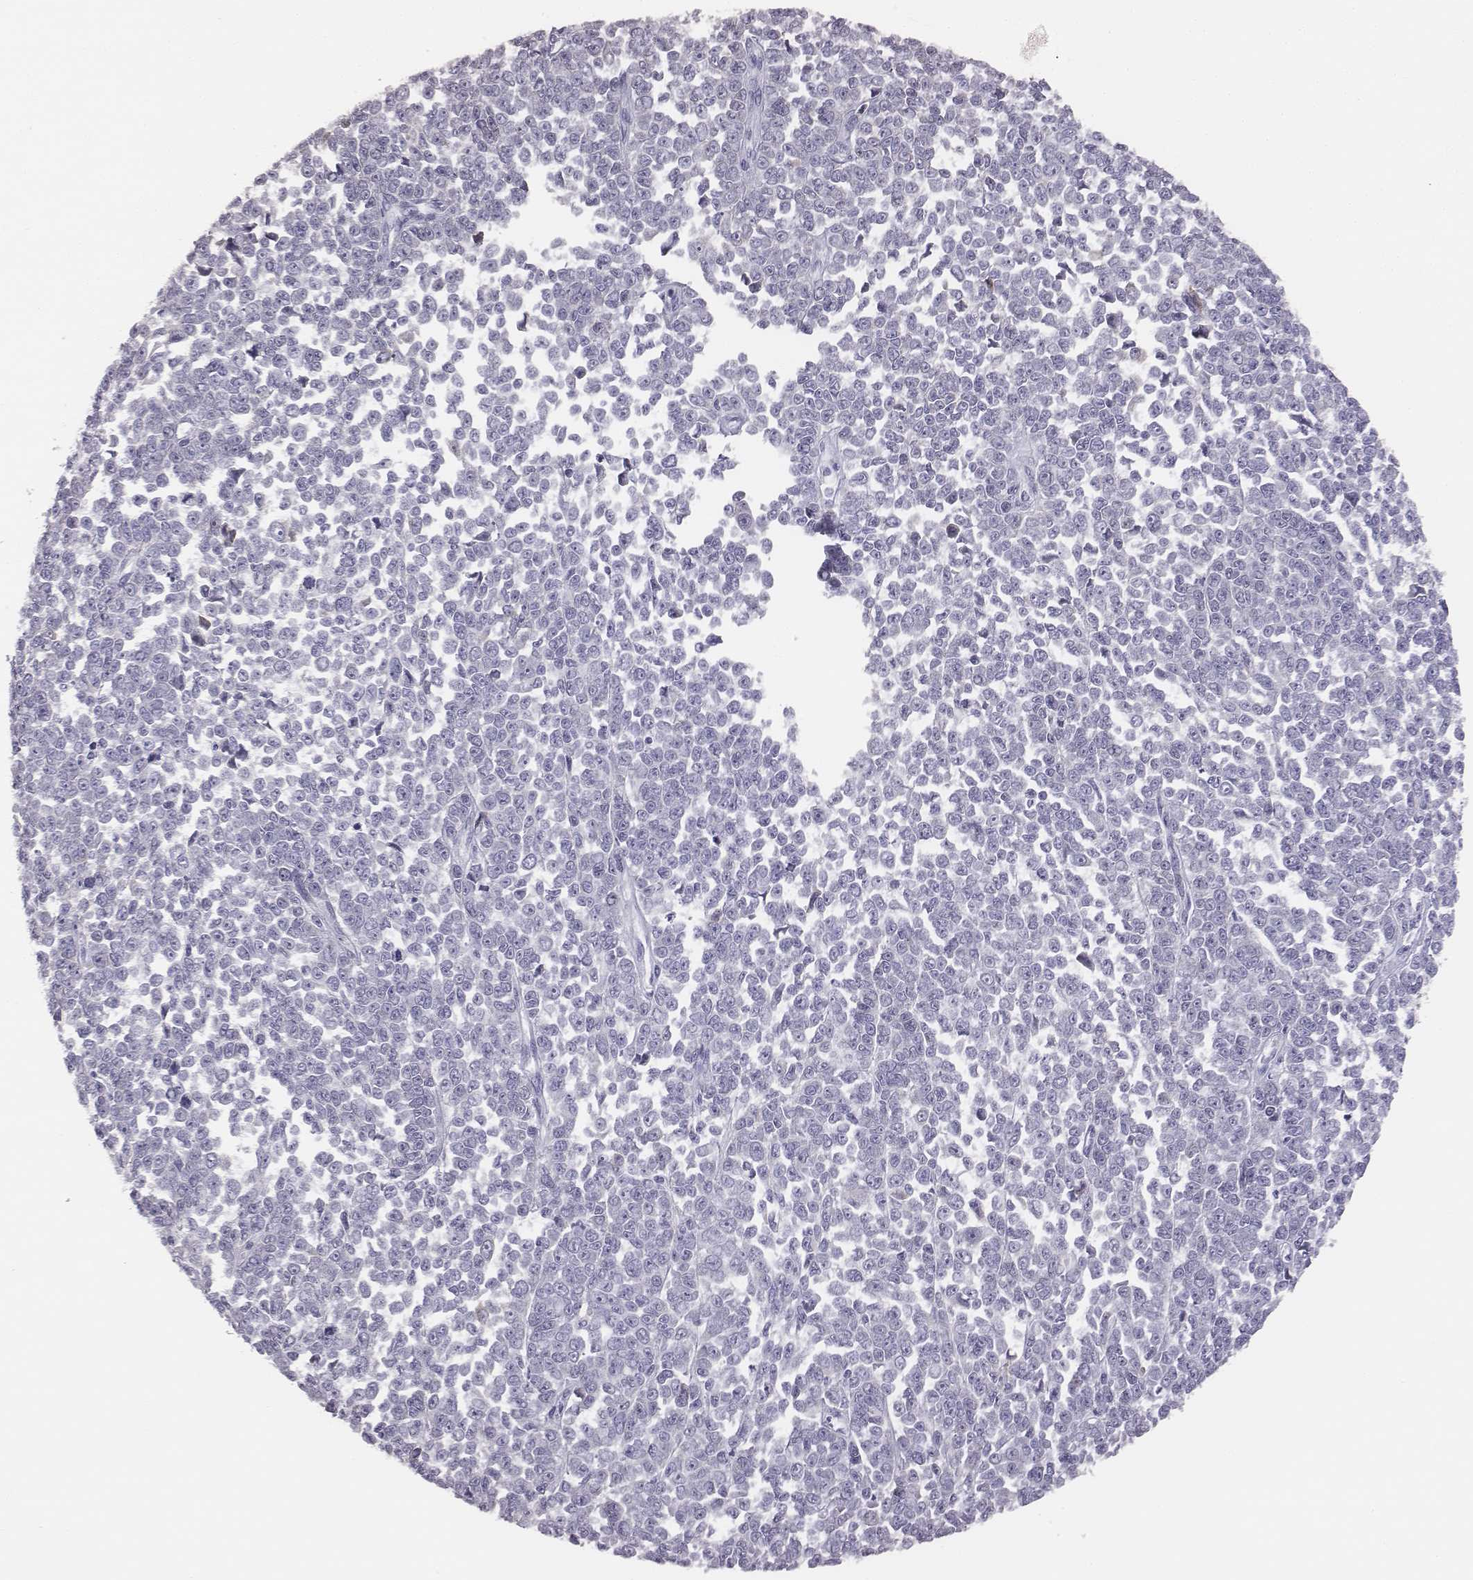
{"staining": {"intensity": "negative", "quantity": "none", "location": "none"}, "tissue": "melanoma", "cell_type": "Tumor cells", "image_type": "cancer", "snomed": [{"axis": "morphology", "description": "Malignant melanoma, NOS"}, {"axis": "topography", "description": "Skin"}], "caption": "A high-resolution image shows immunohistochemistry staining of melanoma, which displays no significant staining in tumor cells.", "gene": "GUCA1A", "patient": {"sex": "female", "age": 95}}